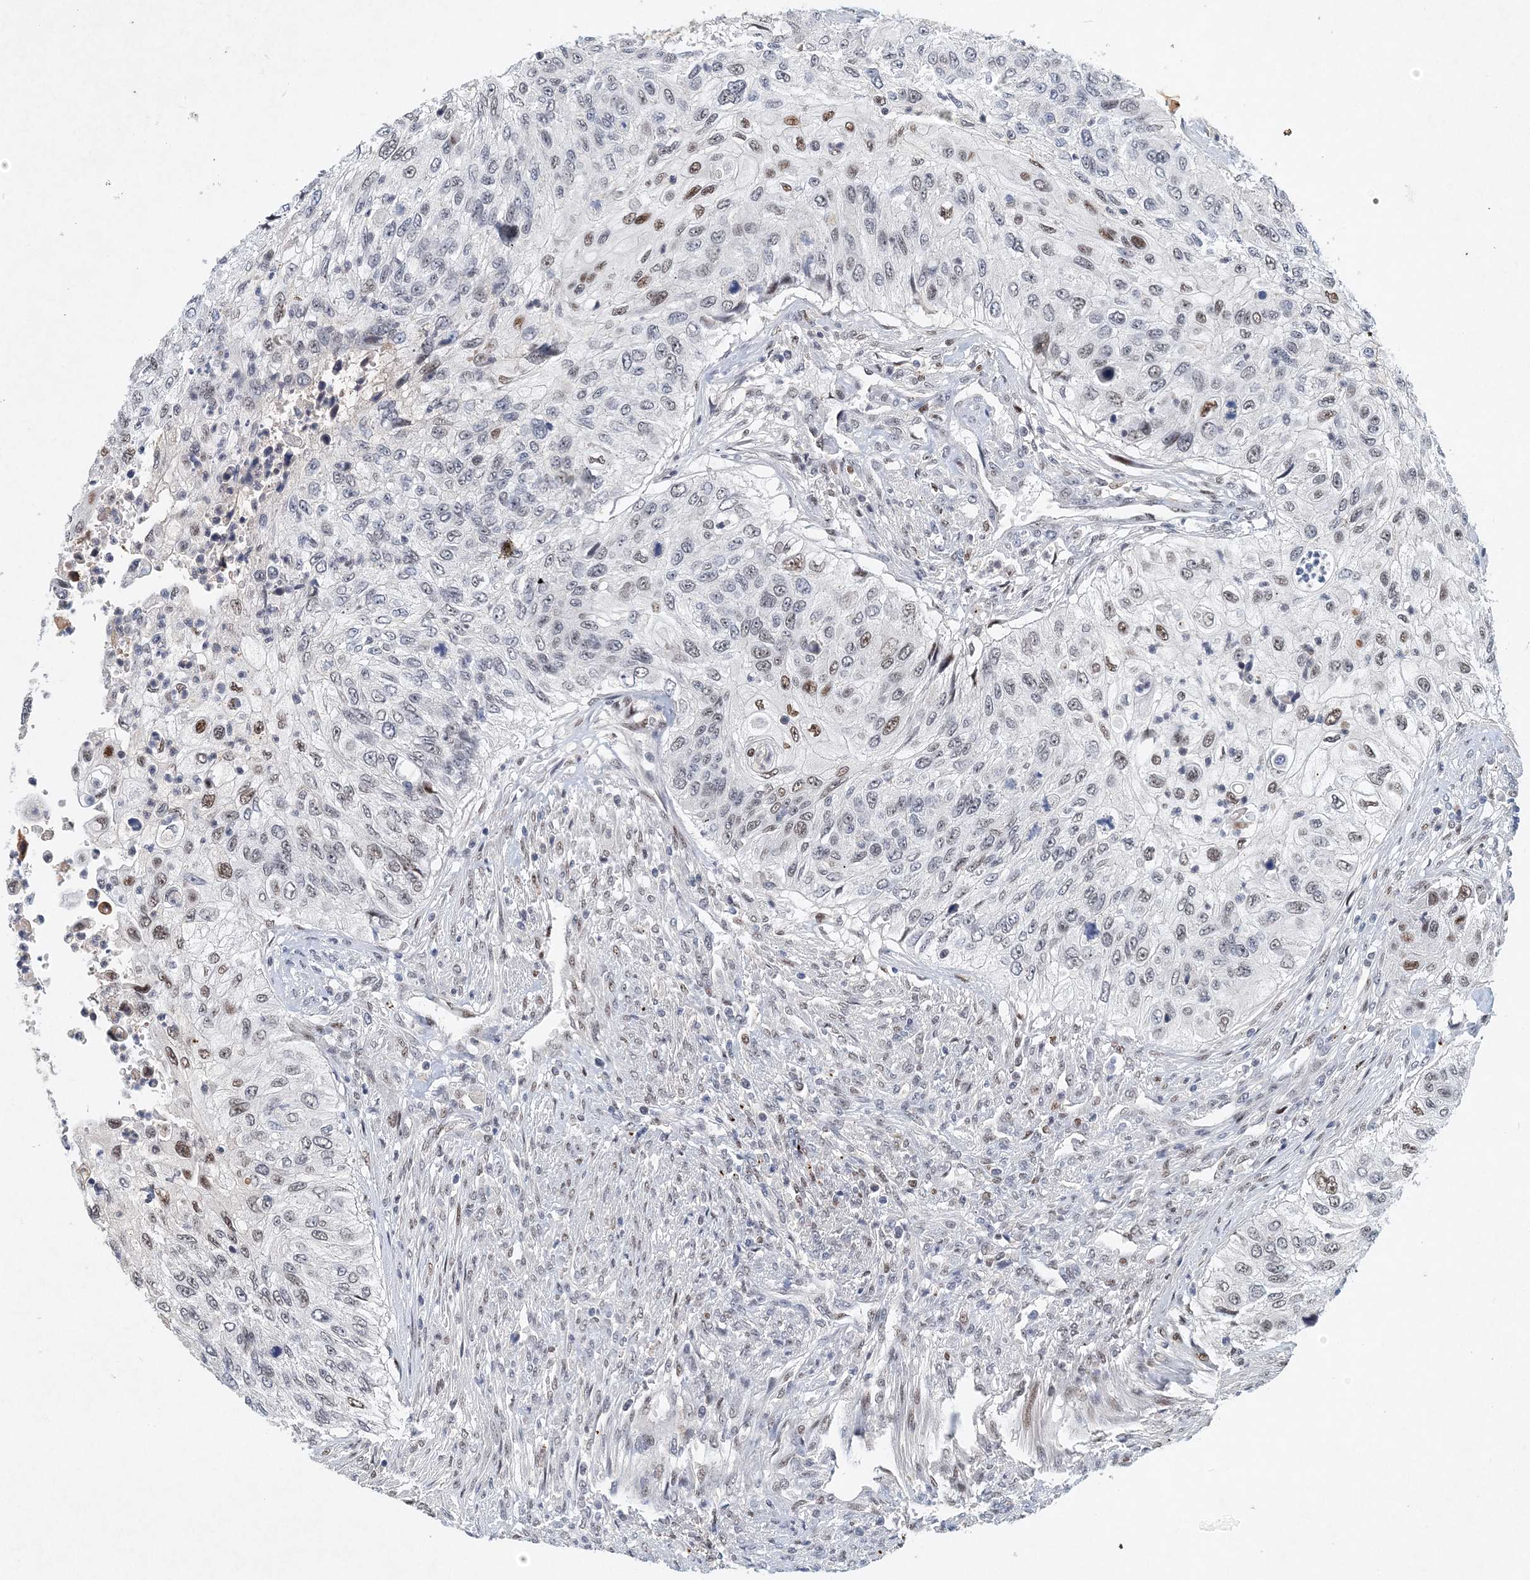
{"staining": {"intensity": "weak", "quantity": "<25%", "location": "nuclear"}, "tissue": "urothelial cancer", "cell_type": "Tumor cells", "image_type": "cancer", "snomed": [{"axis": "morphology", "description": "Urothelial carcinoma, High grade"}, {"axis": "topography", "description": "Urinary bladder"}], "caption": "The micrograph exhibits no staining of tumor cells in high-grade urothelial carcinoma.", "gene": "KPNA4", "patient": {"sex": "female", "age": 60}}